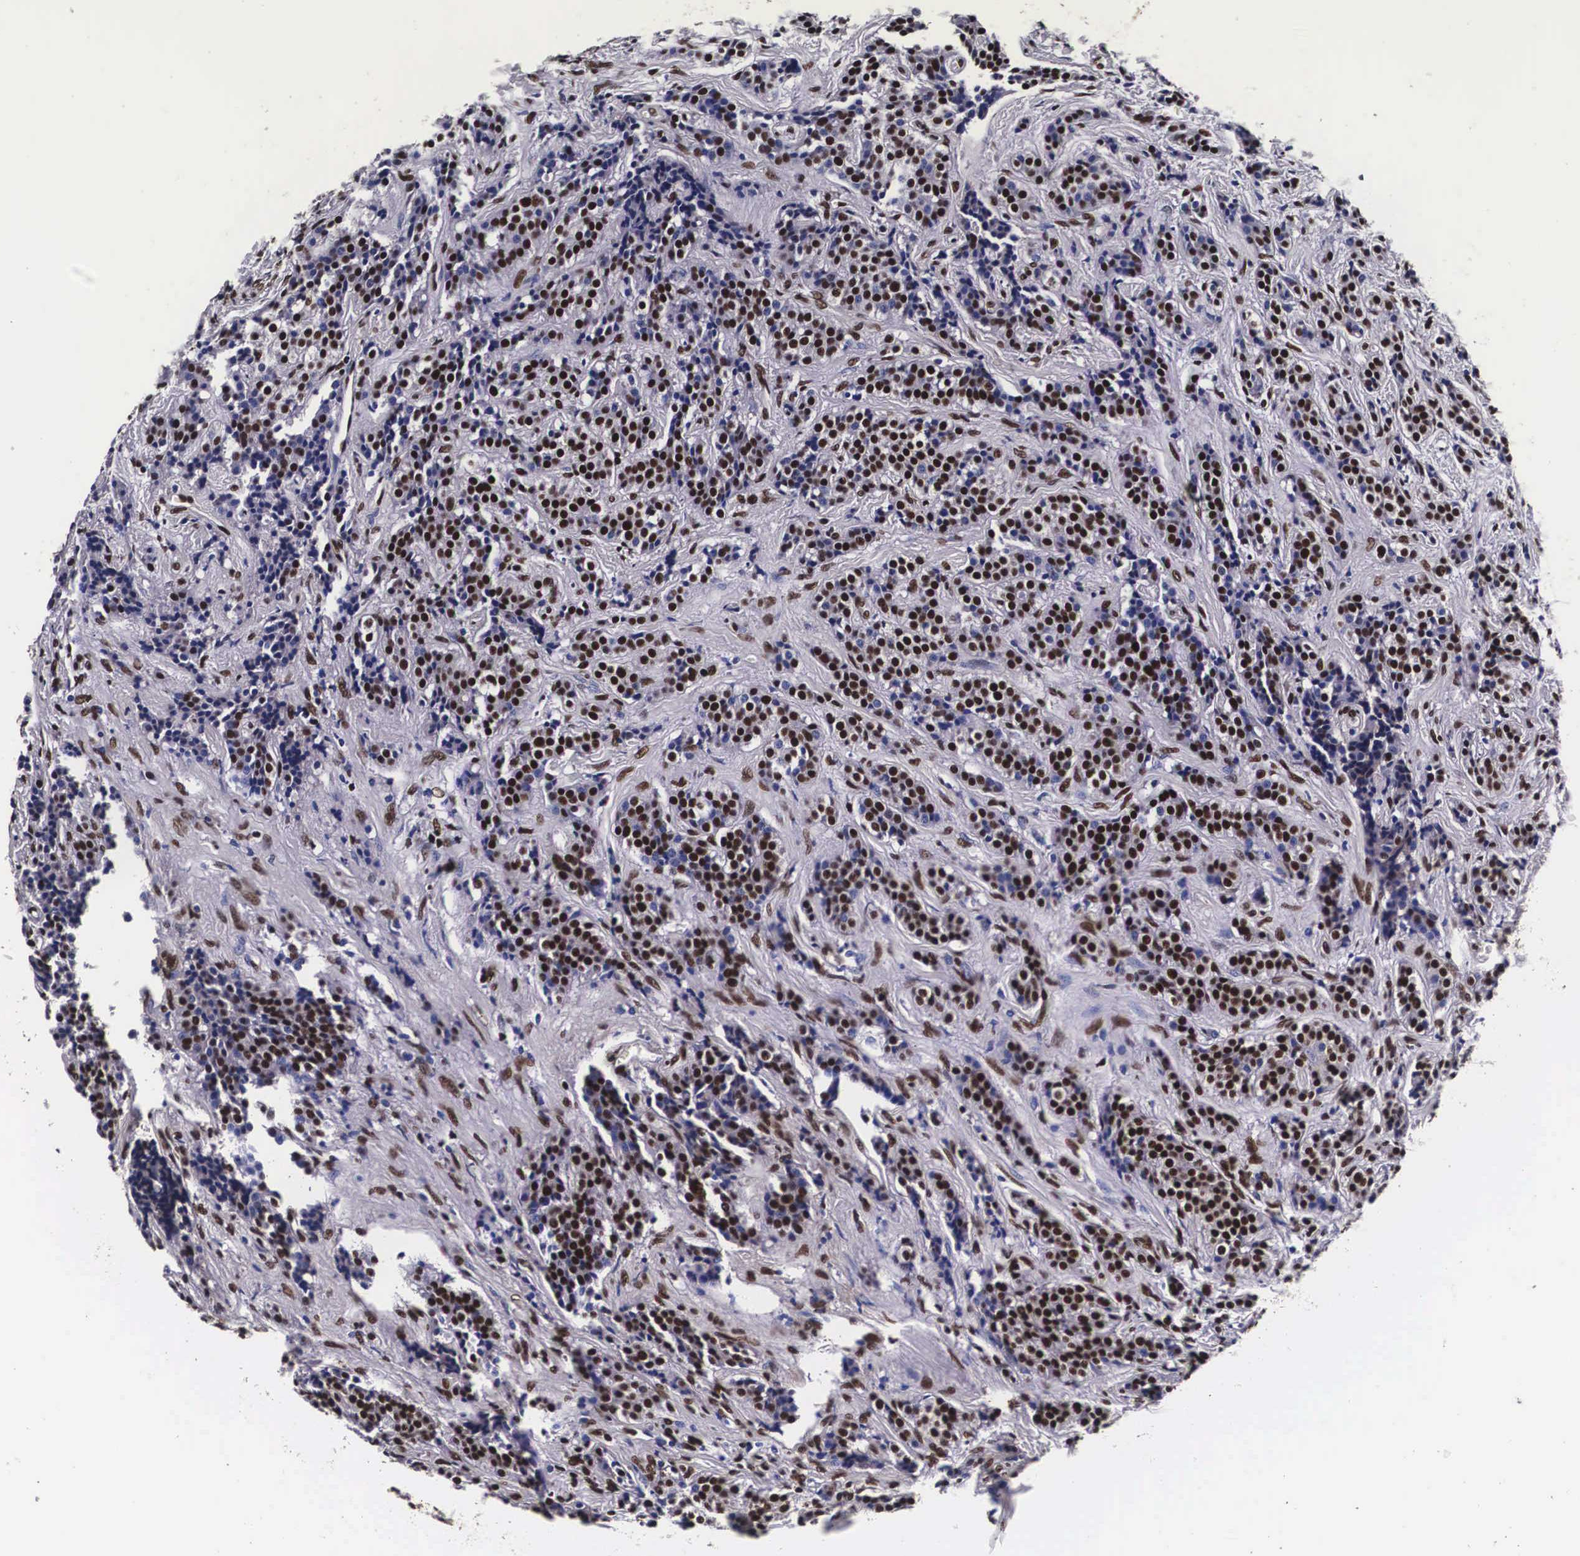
{"staining": {"intensity": "strong", "quantity": ">75%", "location": "cytoplasmic/membranous,nuclear"}, "tissue": "carcinoid", "cell_type": "Tumor cells", "image_type": "cancer", "snomed": [{"axis": "morphology", "description": "Carcinoid, malignant, NOS"}, {"axis": "topography", "description": "Small intestine"}], "caption": "Protein expression analysis of carcinoid reveals strong cytoplasmic/membranous and nuclear staining in approximately >75% of tumor cells.", "gene": "PABPN1", "patient": {"sex": "male", "age": 63}}